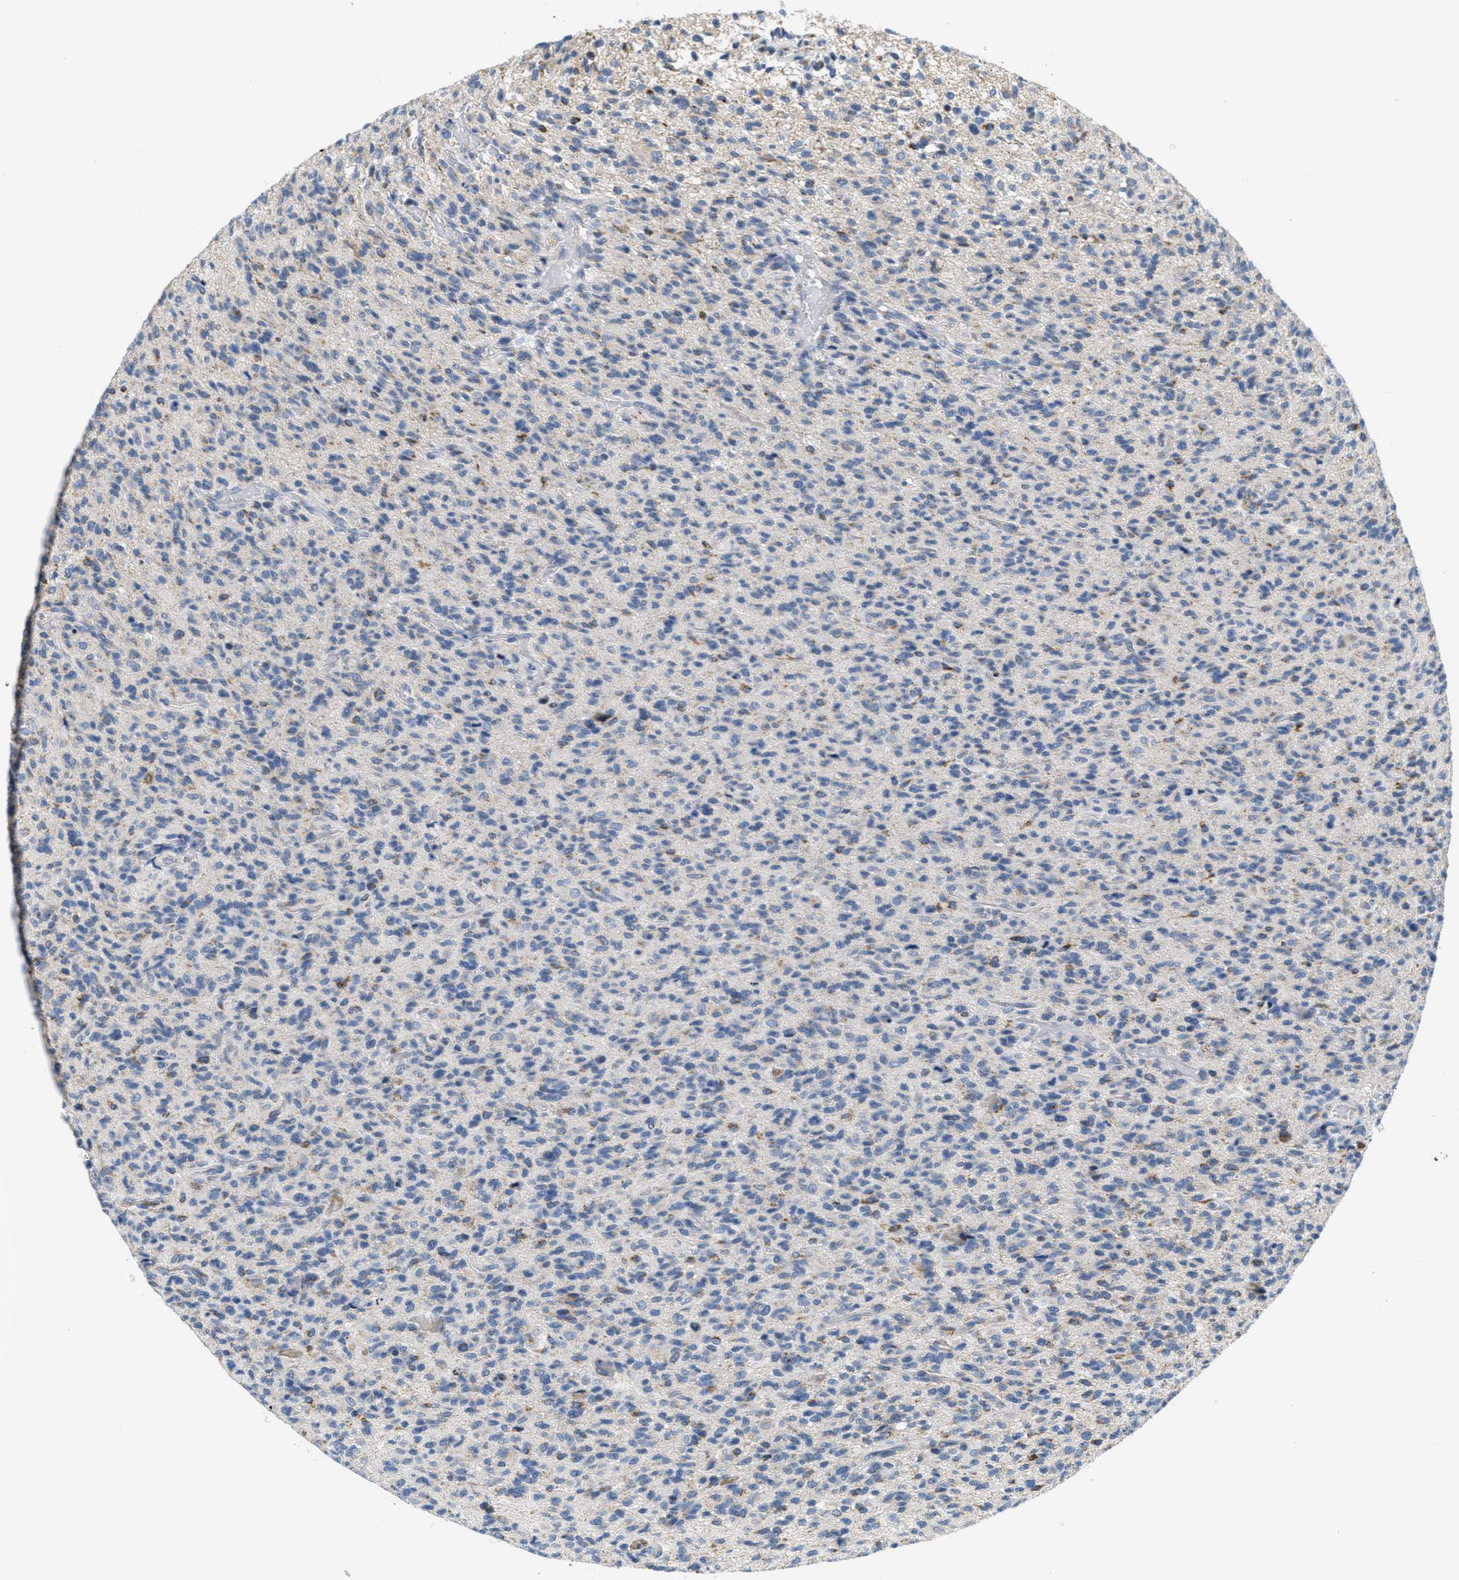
{"staining": {"intensity": "weak", "quantity": "<25%", "location": "cytoplasmic/membranous"}, "tissue": "glioma", "cell_type": "Tumor cells", "image_type": "cancer", "snomed": [{"axis": "morphology", "description": "Glioma, malignant, High grade"}, {"axis": "topography", "description": "Brain"}], "caption": "This is an IHC photomicrograph of human glioma. There is no expression in tumor cells.", "gene": "KCNJ5", "patient": {"sex": "male", "age": 71}}